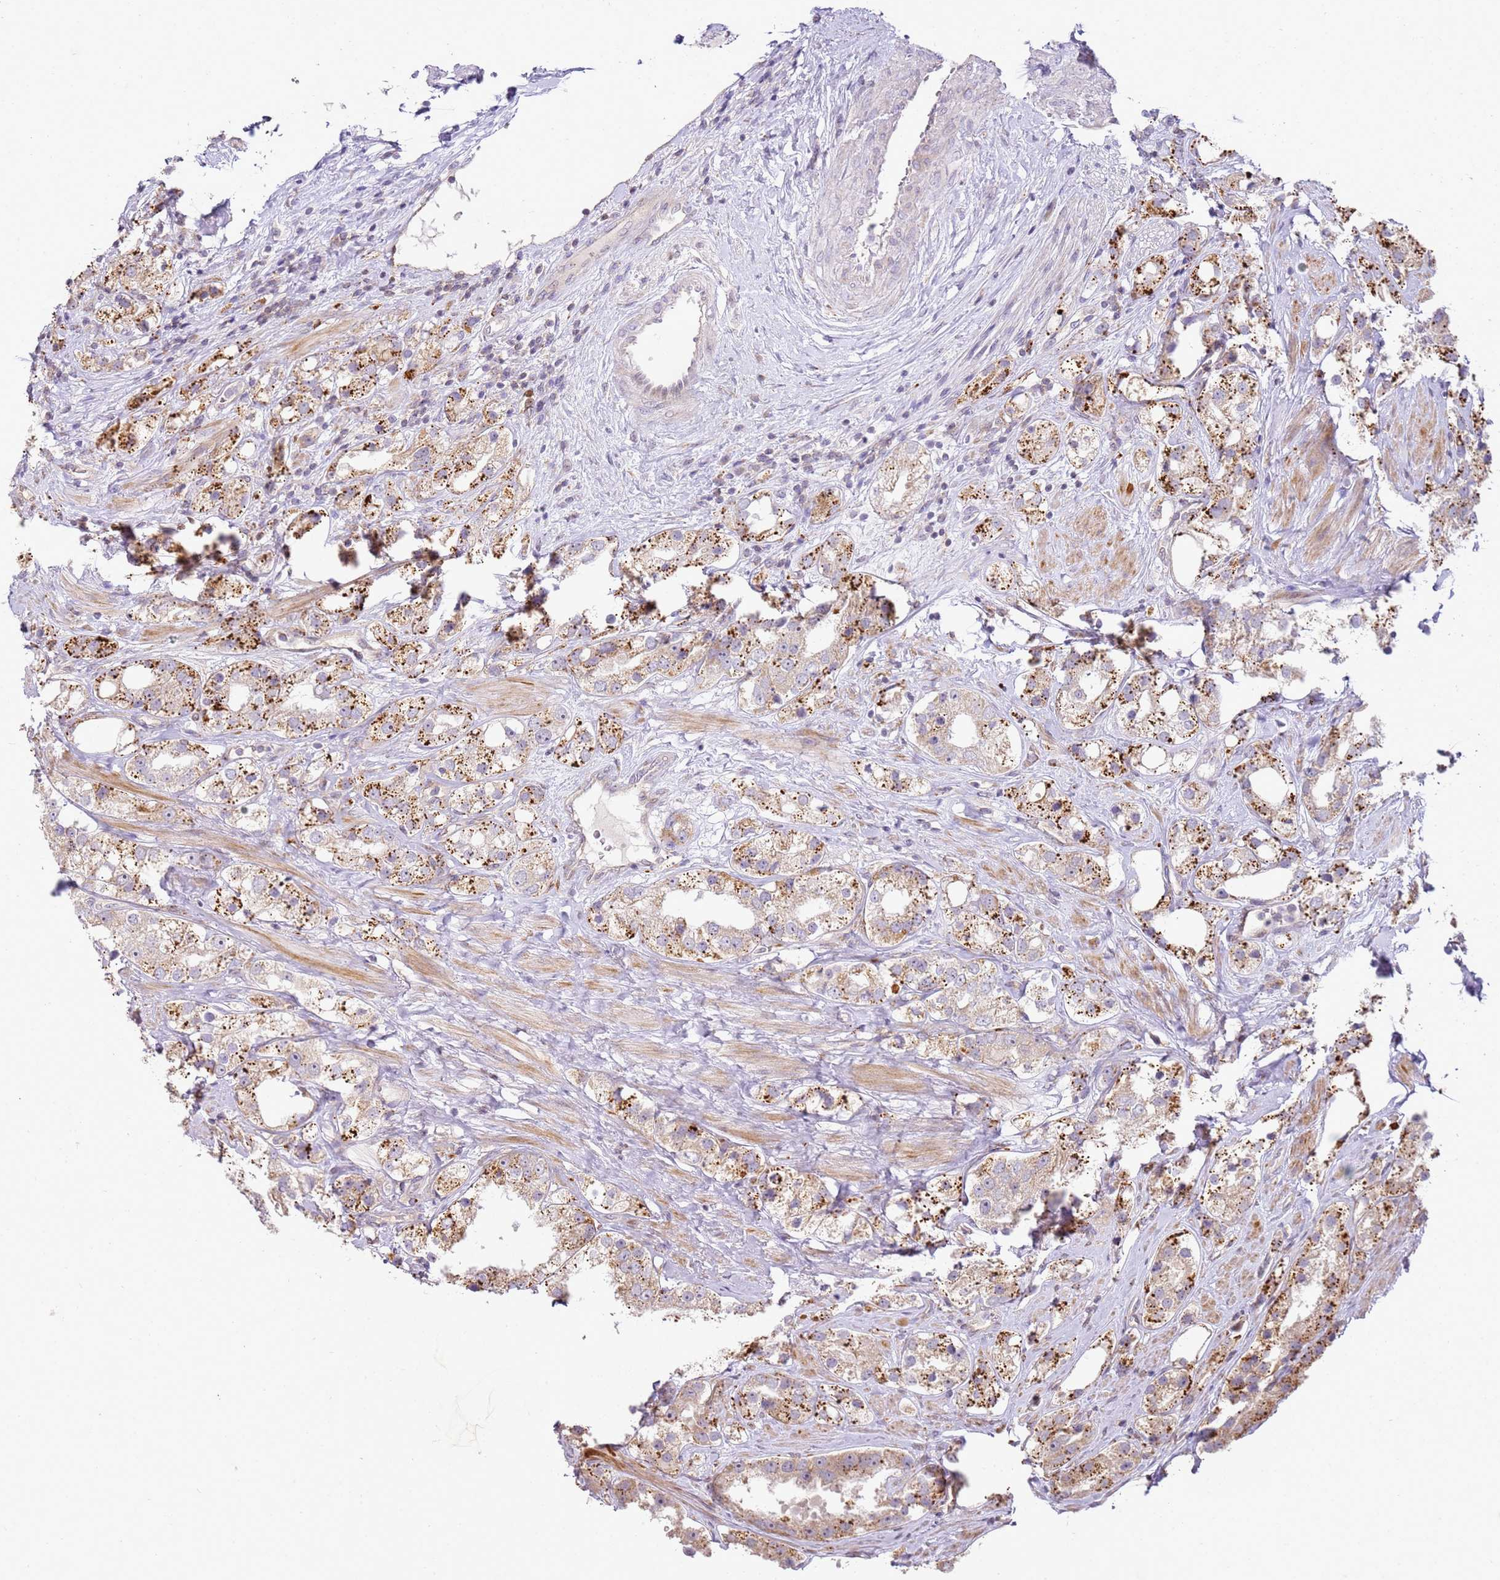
{"staining": {"intensity": "strong", "quantity": "25%-75%", "location": "cytoplasmic/membranous"}, "tissue": "prostate cancer", "cell_type": "Tumor cells", "image_type": "cancer", "snomed": [{"axis": "morphology", "description": "Adenocarcinoma, NOS"}, {"axis": "topography", "description": "Prostate"}], "caption": "Immunohistochemistry (IHC) image of human prostate adenocarcinoma stained for a protein (brown), which displays high levels of strong cytoplasmic/membranous expression in about 25%-75% of tumor cells.", "gene": "GRAP", "patient": {"sex": "male", "age": 79}}